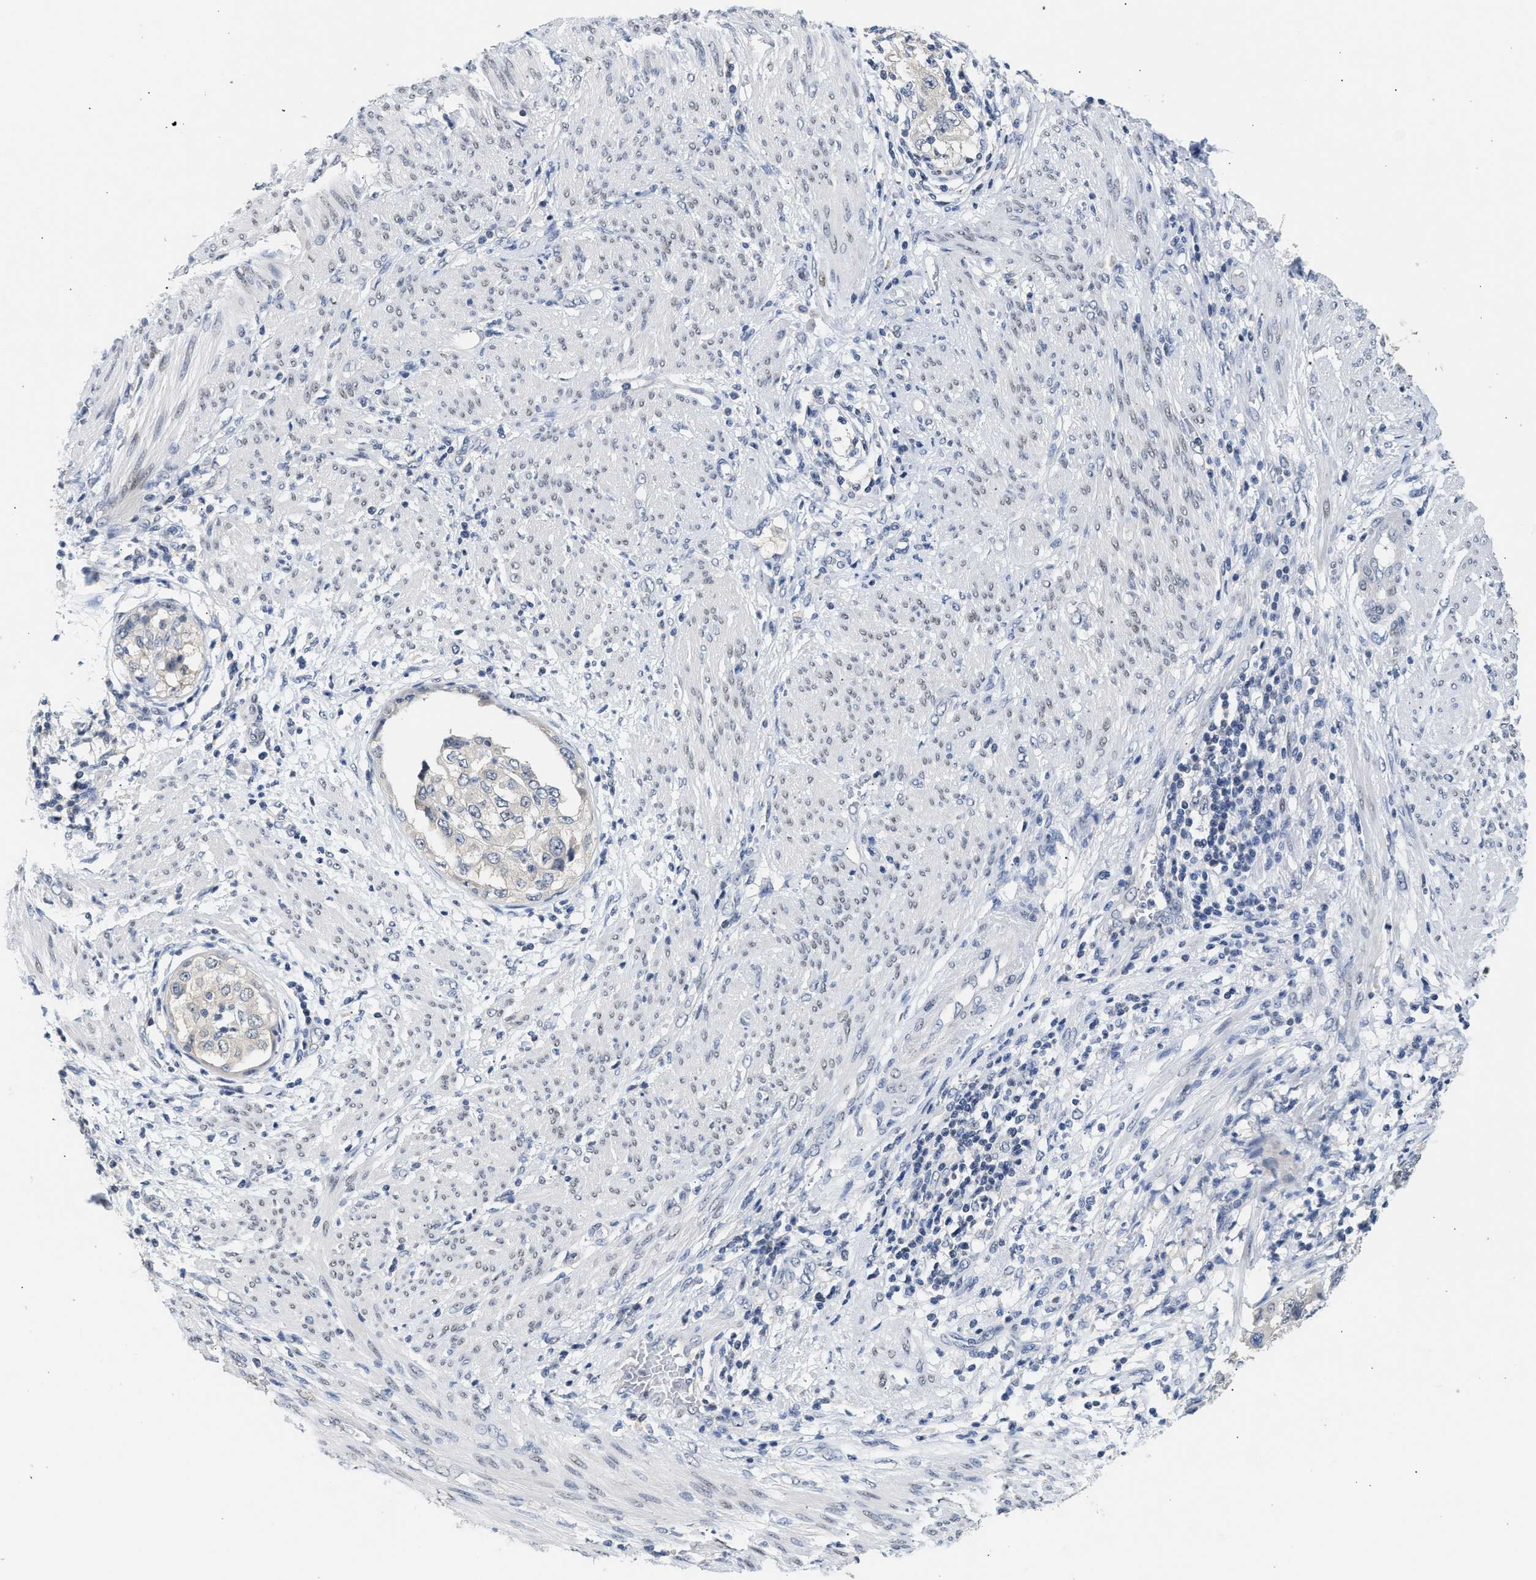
{"staining": {"intensity": "negative", "quantity": "none", "location": "none"}, "tissue": "endometrial cancer", "cell_type": "Tumor cells", "image_type": "cancer", "snomed": [{"axis": "morphology", "description": "Adenocarcinoma, NOS"}, {"axis": "topography", "description": "Endometrium"}], "caption": "Tumor cells show no significant positivity in endometrial cancer (adenocarcinoma). (DAB IHC visualized using brightfield microscopy, high magnification).", "gene": "PPM1L", "patient": {"sex": "female", "age": 85}}